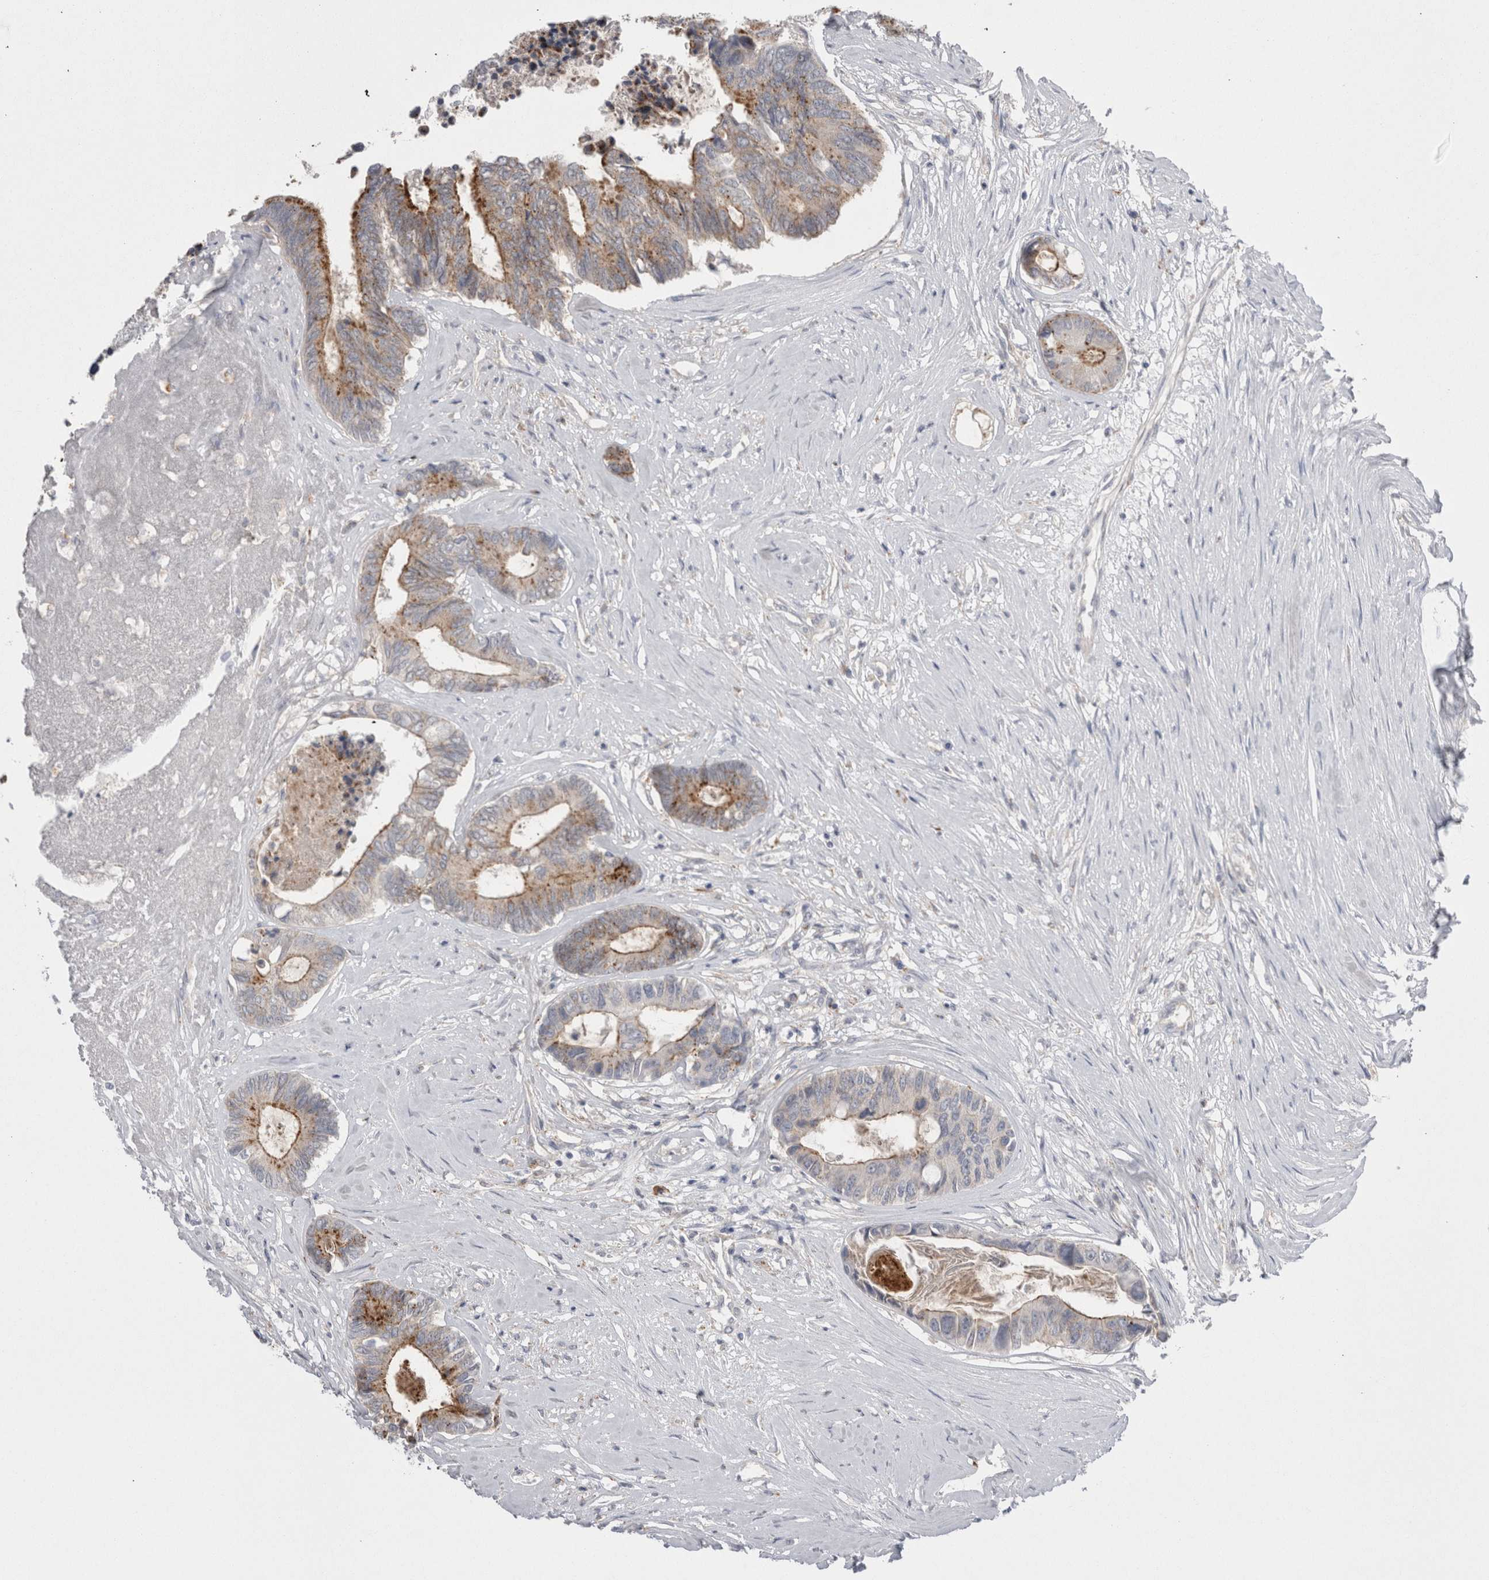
{"staining": {"intensity": "moderate", "quantity": "25%-75%", "location": "cytoplasmic/membranous"}, "tissue": "colorectal cancer", "cell_type": "Tumor cells", "image_type": "cancer", "snomed": [{"axis": "morphology", "description": "Adenocarcinoma, NOS"}, {"axis": "topography", "description": "Rectum"}], "caption": "The micrograph demonstrates staining of colorectal cancer (adenocarcinoma), revealing moderate cytoplasmic/membranous protein staining (brown color) within tumor cells.", "gene": "EPDR1", "patient": {"sex": "male", "age": 63}}